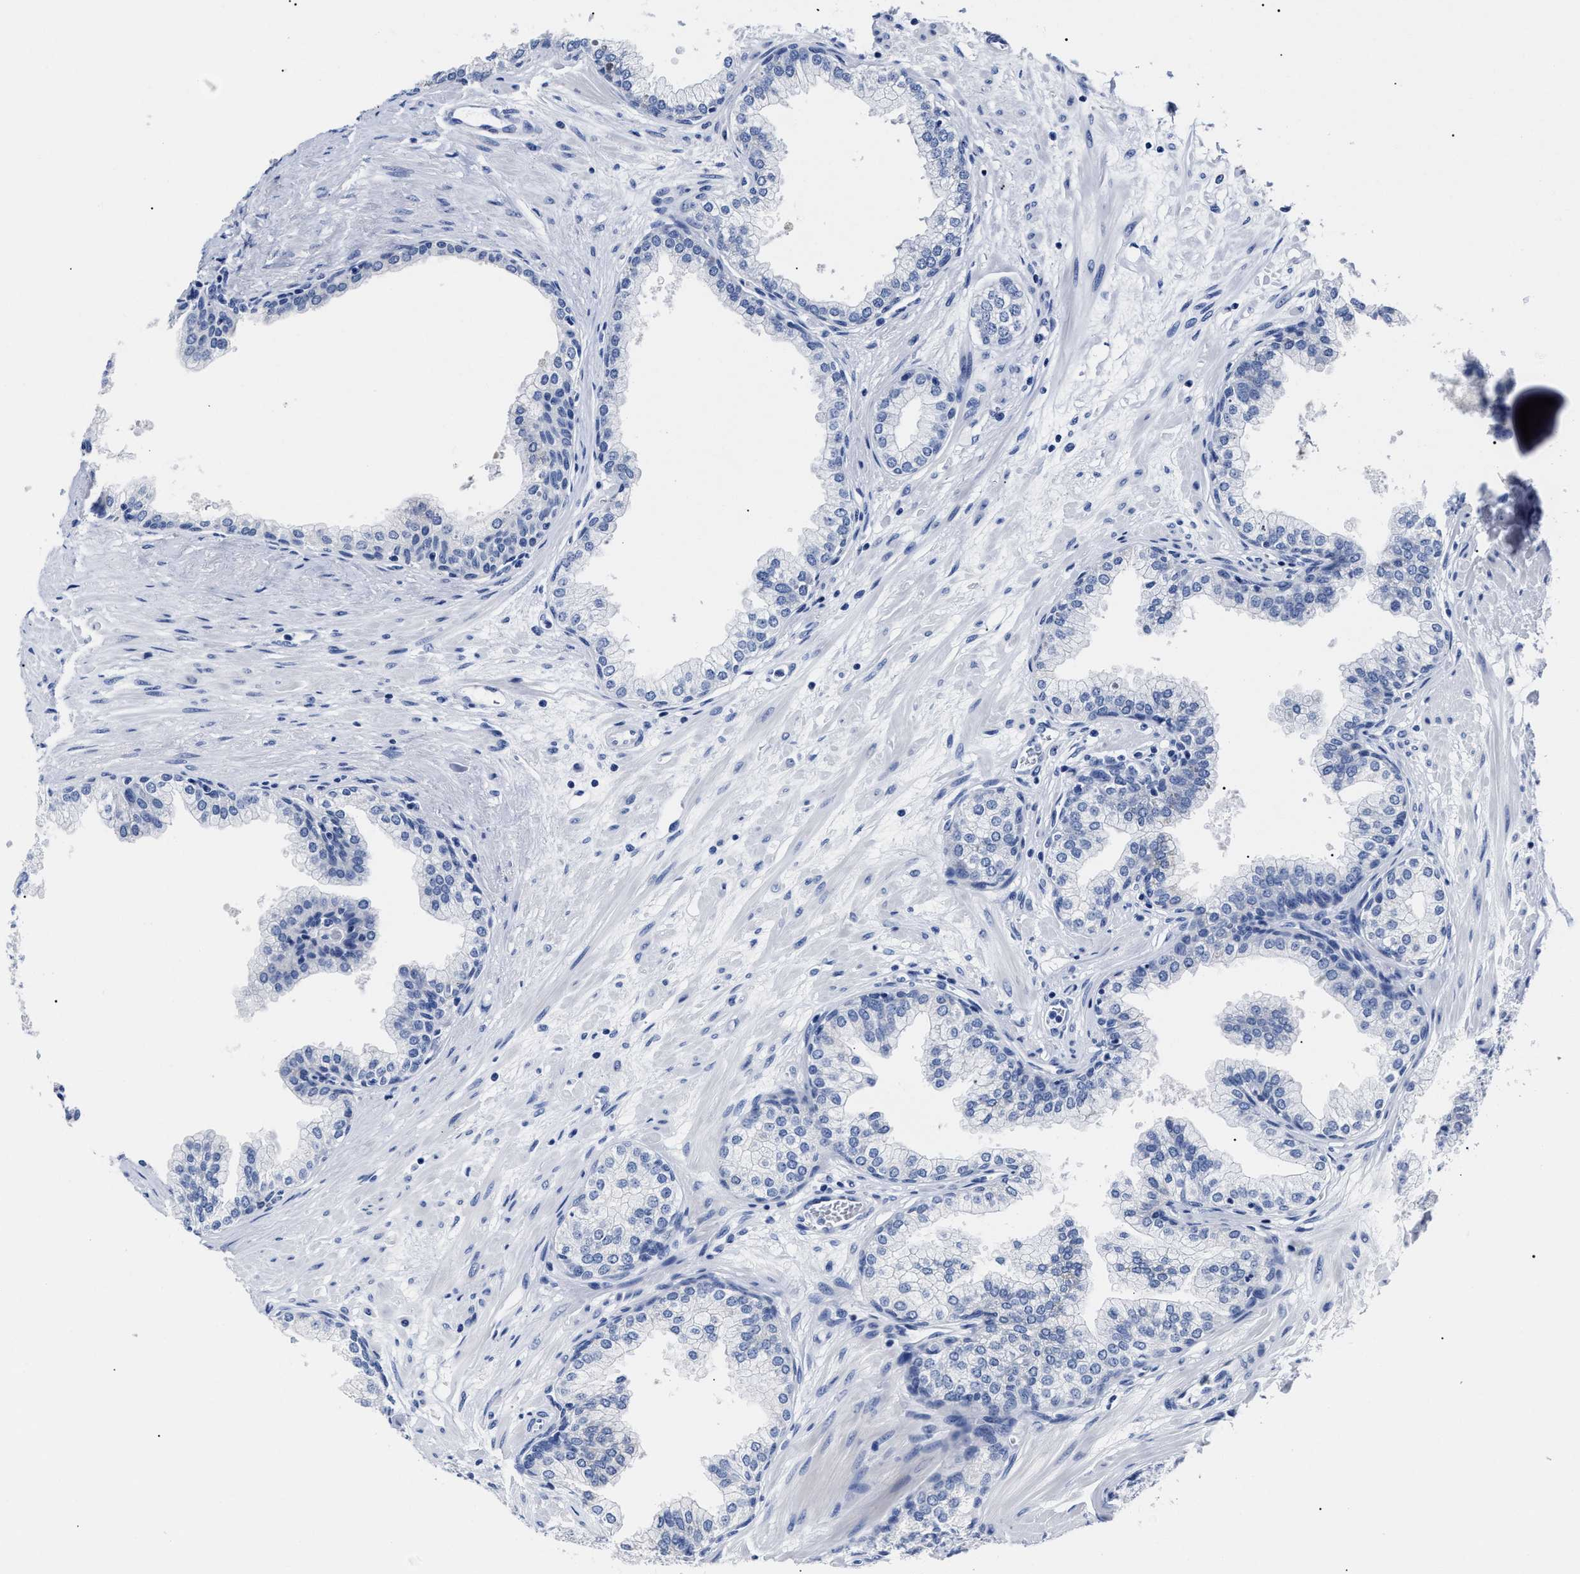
{"staining": {"intensity": "negative", "quantity": "none", "location": "none"}, "tissue": "prostate", "cell_type": "Glandular cells", "image_type": "normal", "snomed": [{"axis": "morphology", "description": "Normal tissue, NOS"}, {"axis": "morphology", "description": "Urothelial carcinoma, Low grade"}, {"axis": "topography", "description": "Urinary bladder"}, {"axis": "topography", "description": "Prostate"}], "caption": "High power microscopy photomicrograph of an IHC photomicrograph of benign prostate, revealing no significant staining in glandular cells.", "gene": "ALPG", "patient": {"sex": "male", "age": 60}}